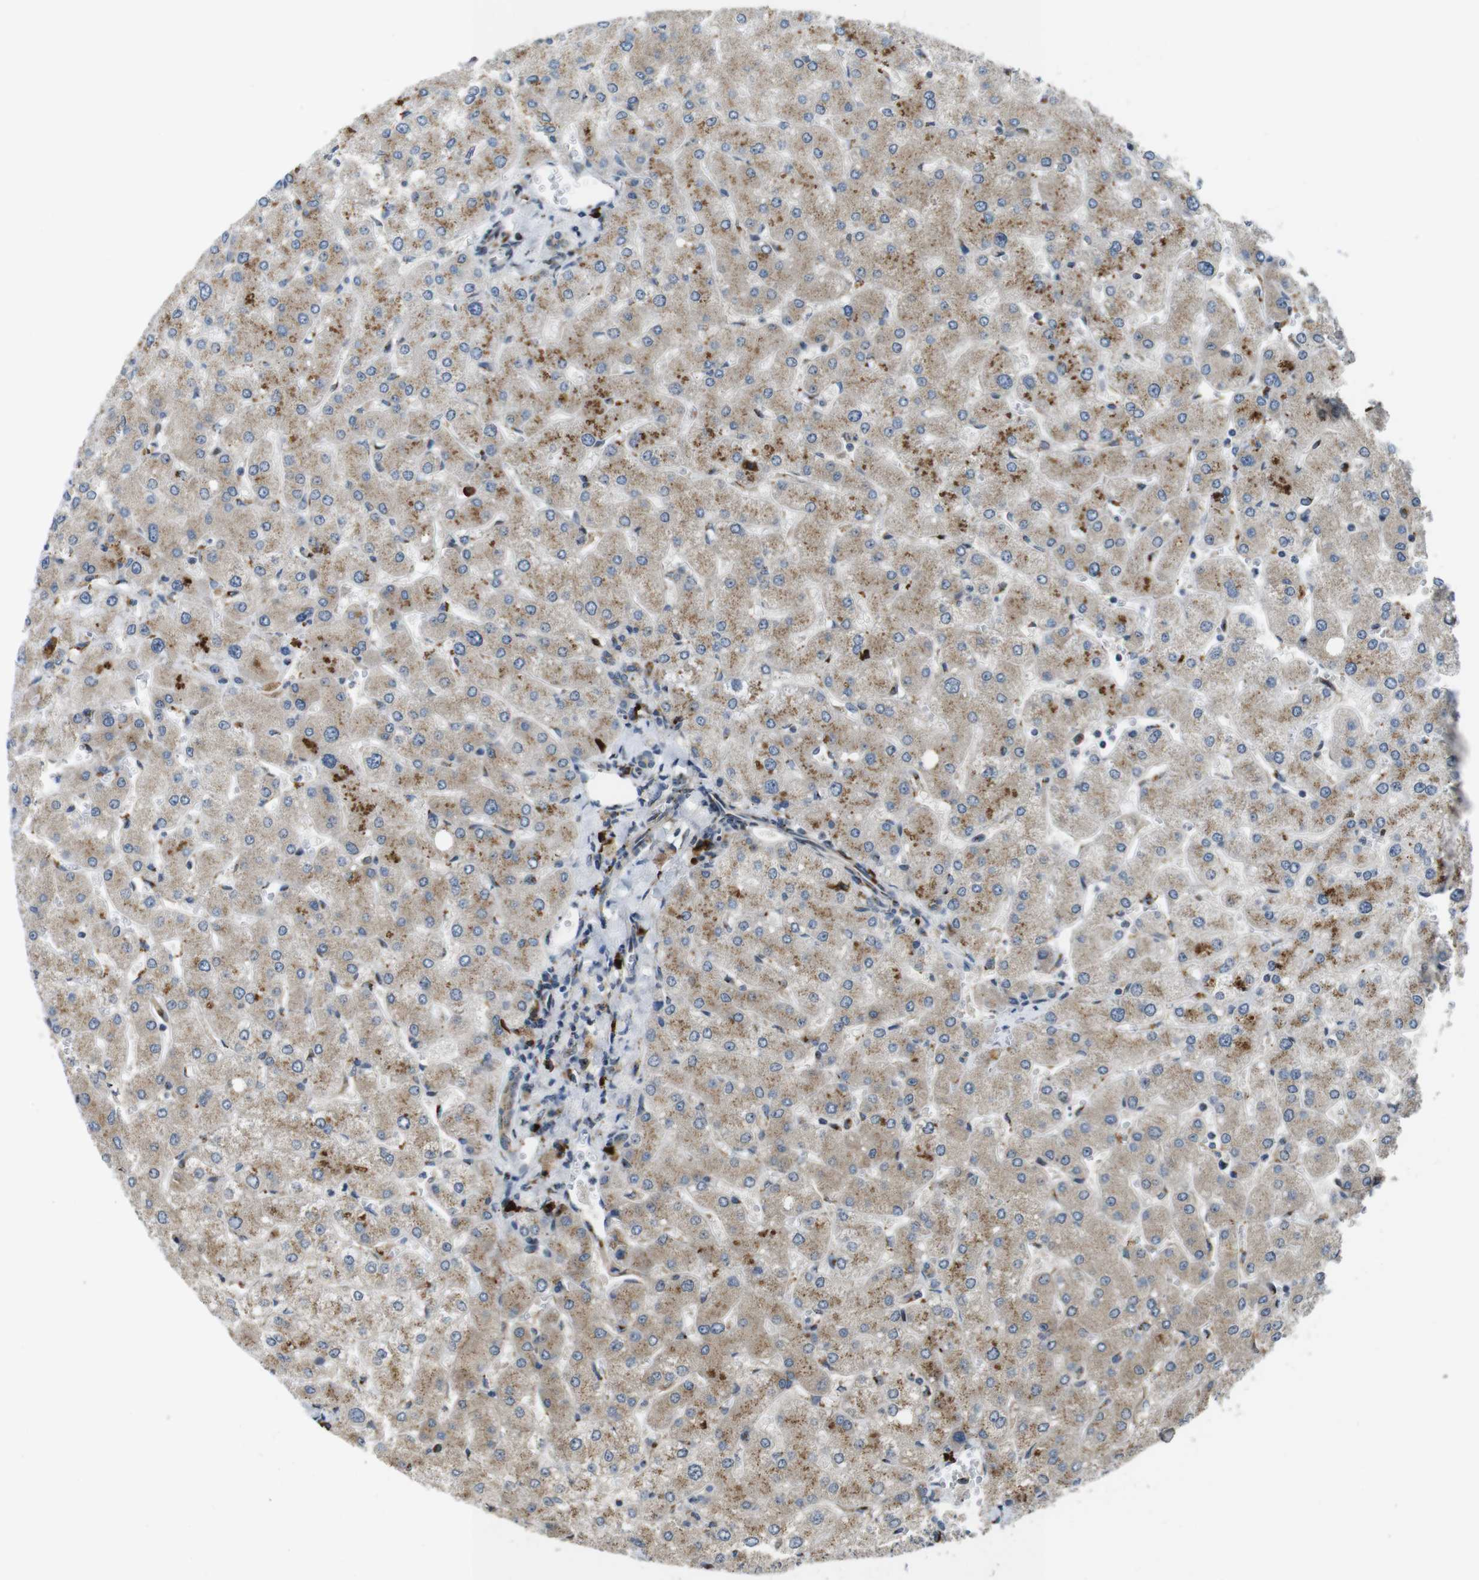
{"staining": {"intensity": "moderate", "quantity": ">75%", "location": "cytoplasmic/membranous"}, "tissue": "liver", "cell_type": "Cholangiocytes", "image_type": "normal", "snomed": [{"axis": "morphology", "description": "Normal tissue, NOS"}, {"axis": "topography", "description": "Liver"}], "caption": "Brown immunohistochemical staining in unremarkable human liver reveals moderate cytoplasmic/membranous expression in approximately >75% of cholangiocytes. The staining is performed using DAB (3,3'-diaminobenzidine) brown chromogen to label protein expression. The nuclei are counter-stained blue using hematoxylin.", "gene": "ZFPL1", "patient": {"sex": "male", "age": 55}}